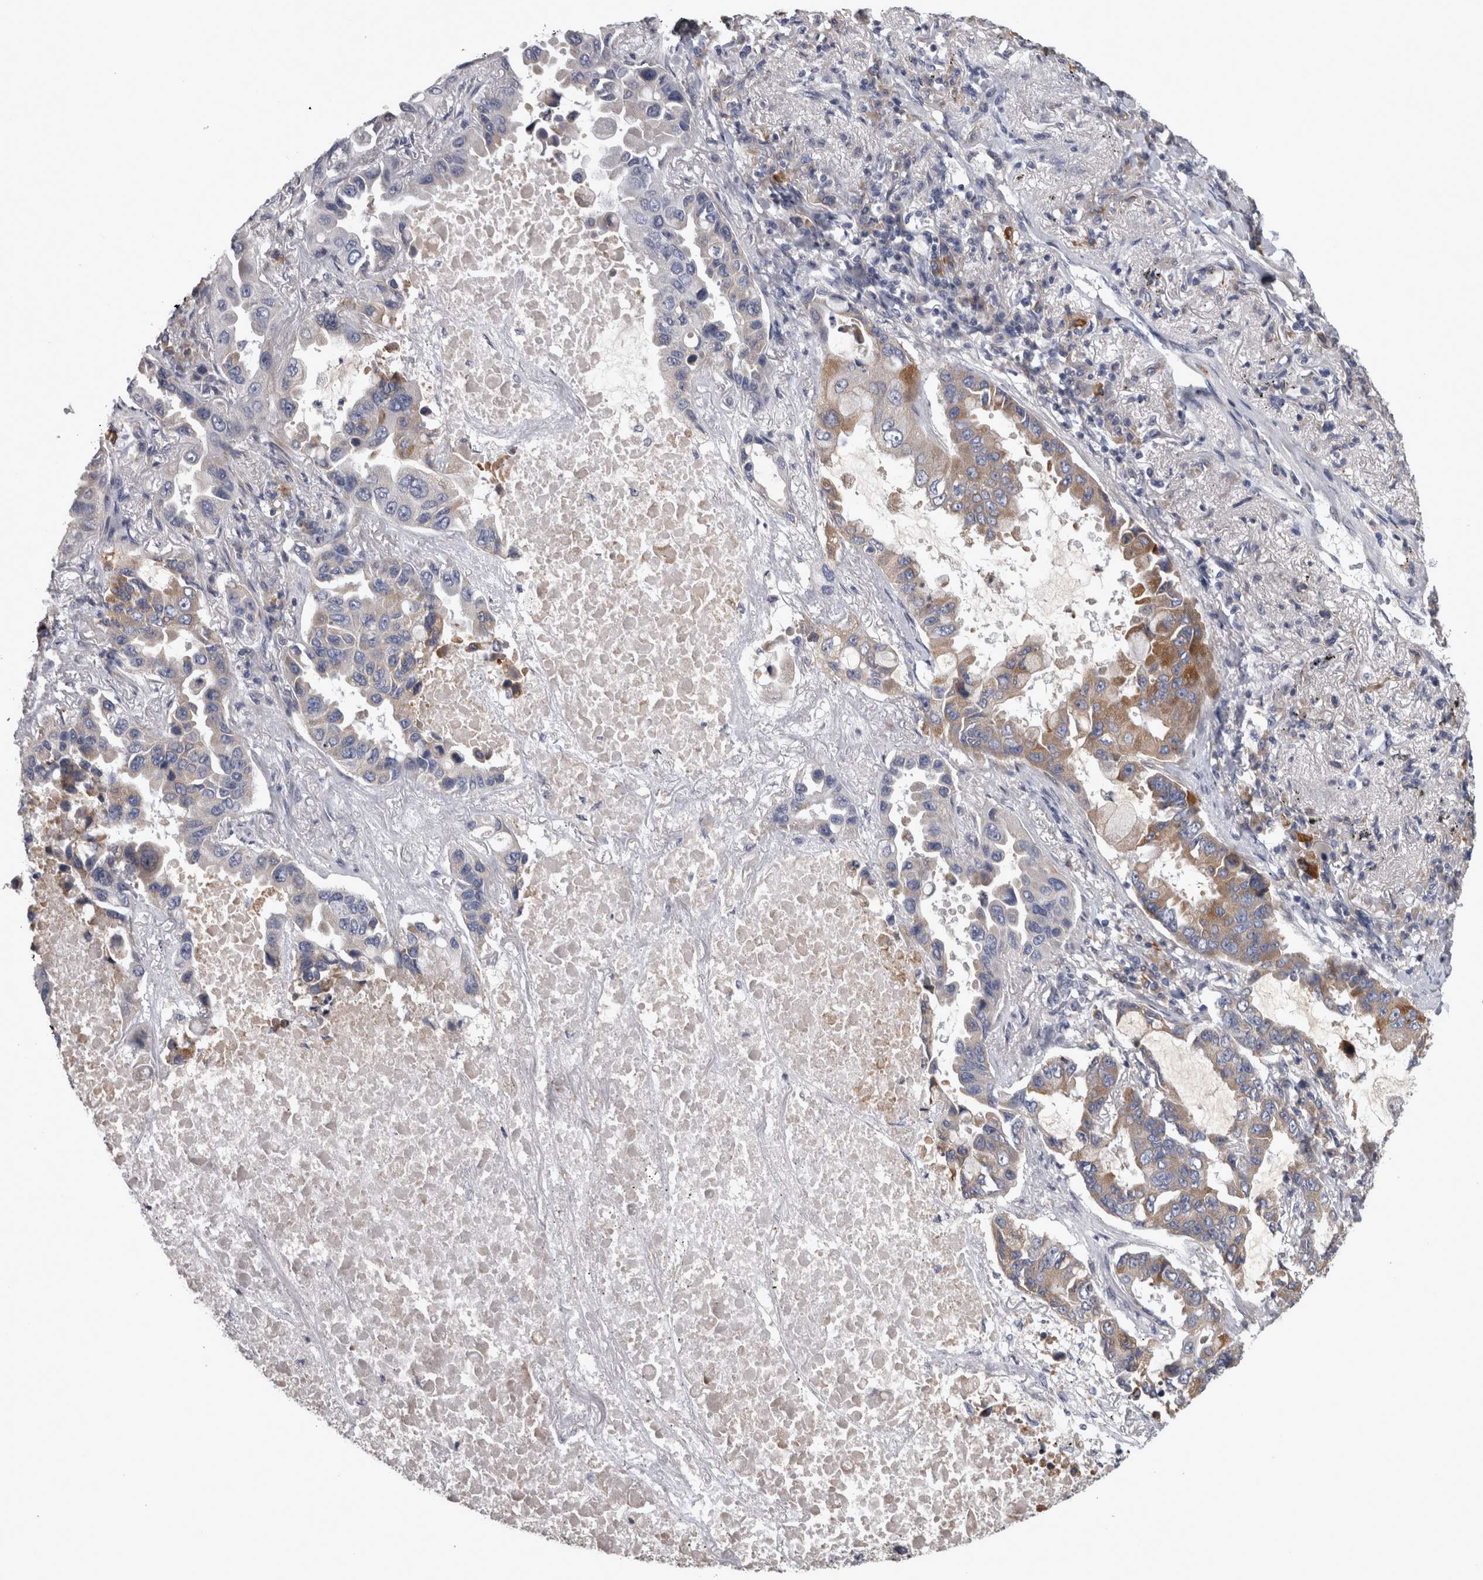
{"staining": {"intensity": "moderate", "quantity": "<25%", "location": "cytoplasmic/membranous"}, "tissue": "lung cancer", "cell_type": "Tumor cells", "image_type": "cancer", "snomed": [{"axis": "morphology", "description": "Adenocarcinoma, NOS"}, {"axis": "topography", "description": "Lung"}], "caption": "Immunohistochemical staining of human lung adenocarcinoma shows moderate cytoplasmic/membranous protein expression in about <25% of tumor cells. Ihc stains the protein of interest in brown and the nuclei are stained blue.", "gene": "DBT", "patient": {"sex": "male", "age": 64}}